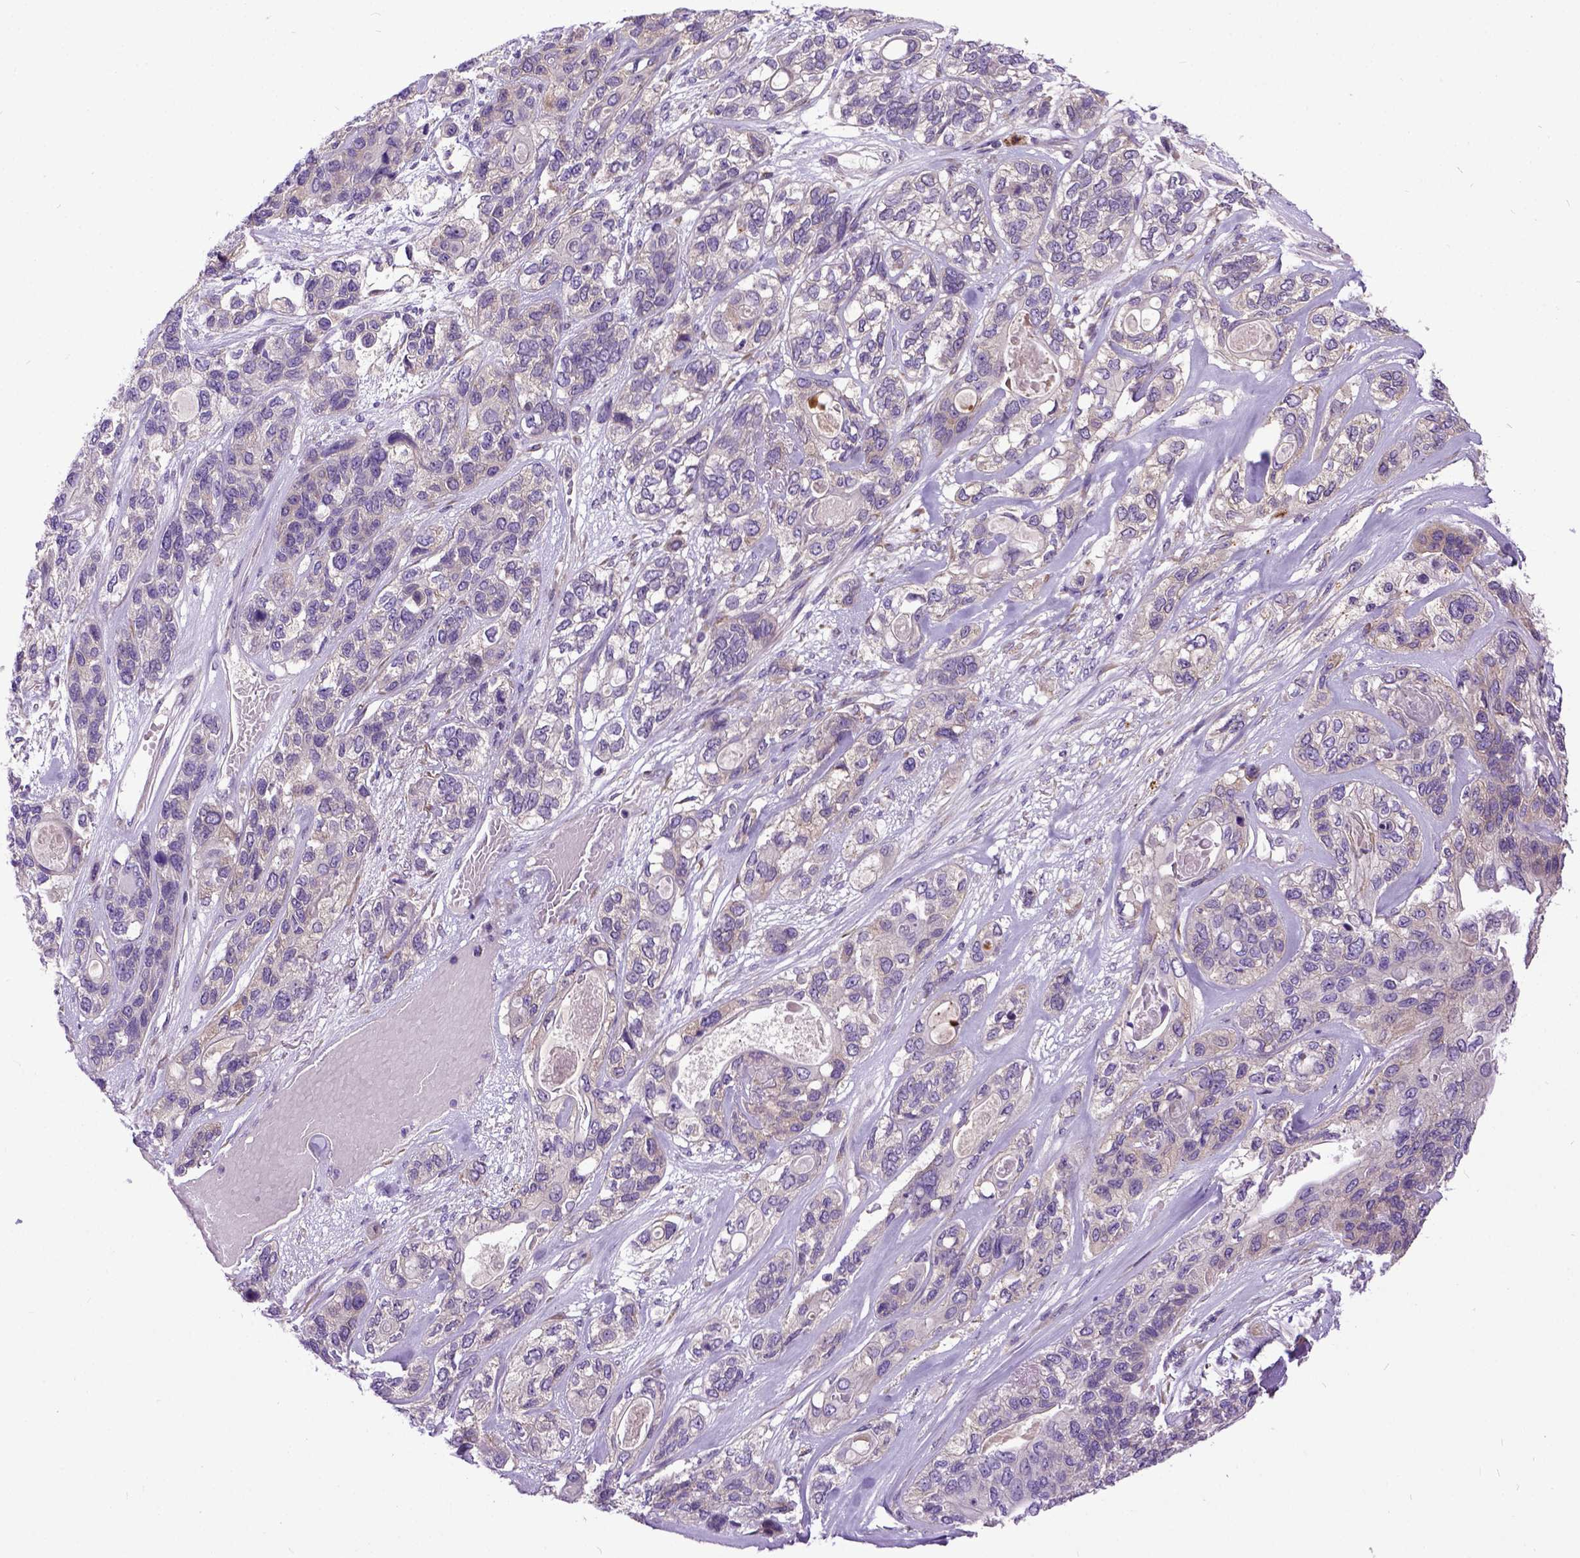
{"staining": {"intensity": "negative", "quantity": "none", "location": "none"}, "tissue": "lung cancer", "cell_type": "Tumor cells", "image_type": "cancer", "snomed": [{"axis": "morphology", "description": "Squamous cell carcinoma, NOS"}, {"axis": "topography", "description": "Lung"}], "caption": "This is an immunohistochemistry micrograph of human squamous cell carcinoma (lung). There is no staining in tumor cells.", "gene": "NEK5", "patient": {"sex": "female", "age": 70}}